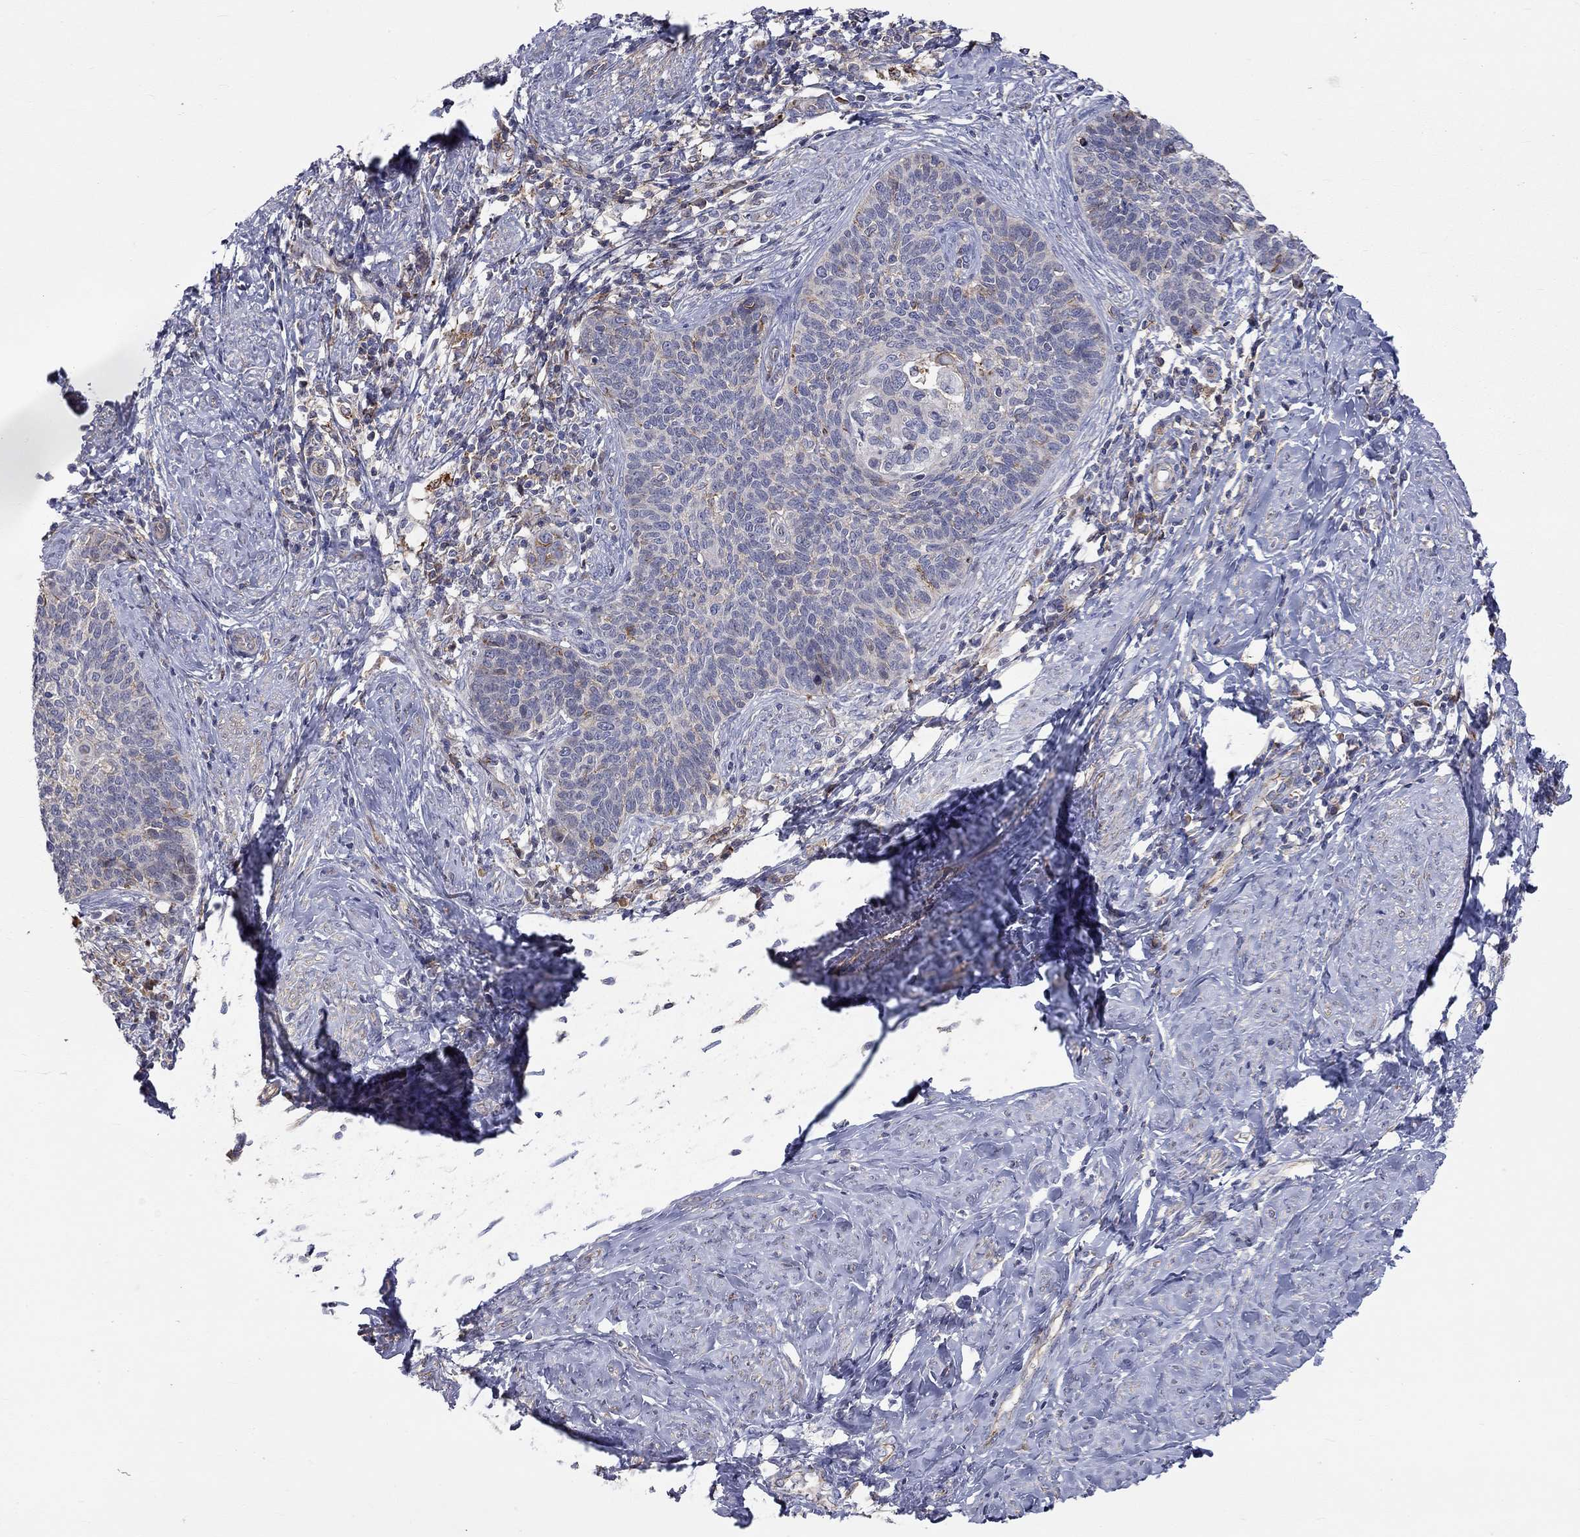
{"staining": {"intensity": "moderate", "quantity": "<25%", "location": "cytoplasmic/membranous"}, "tissue": "cervical cancer", "cell_type": "Tumor cells", "image_type": "cancer", "snomed": [{"axis": "morphology", "description": "Normal tissue, NOS"}, {"axis": "morphology", "description": "Squamous cell carcinoma, NOS"}, {"axis": "topography", "description": "Cervix"}], "caption": "Tumor cells exhibit low levels of moderate cytoplasmic/membranous staining in about <25% of cells in human cervical cancer (squamous cell carcinoma).", "gene": "PCDHGA10", "patient": {"sex": "female", "age": 39}}